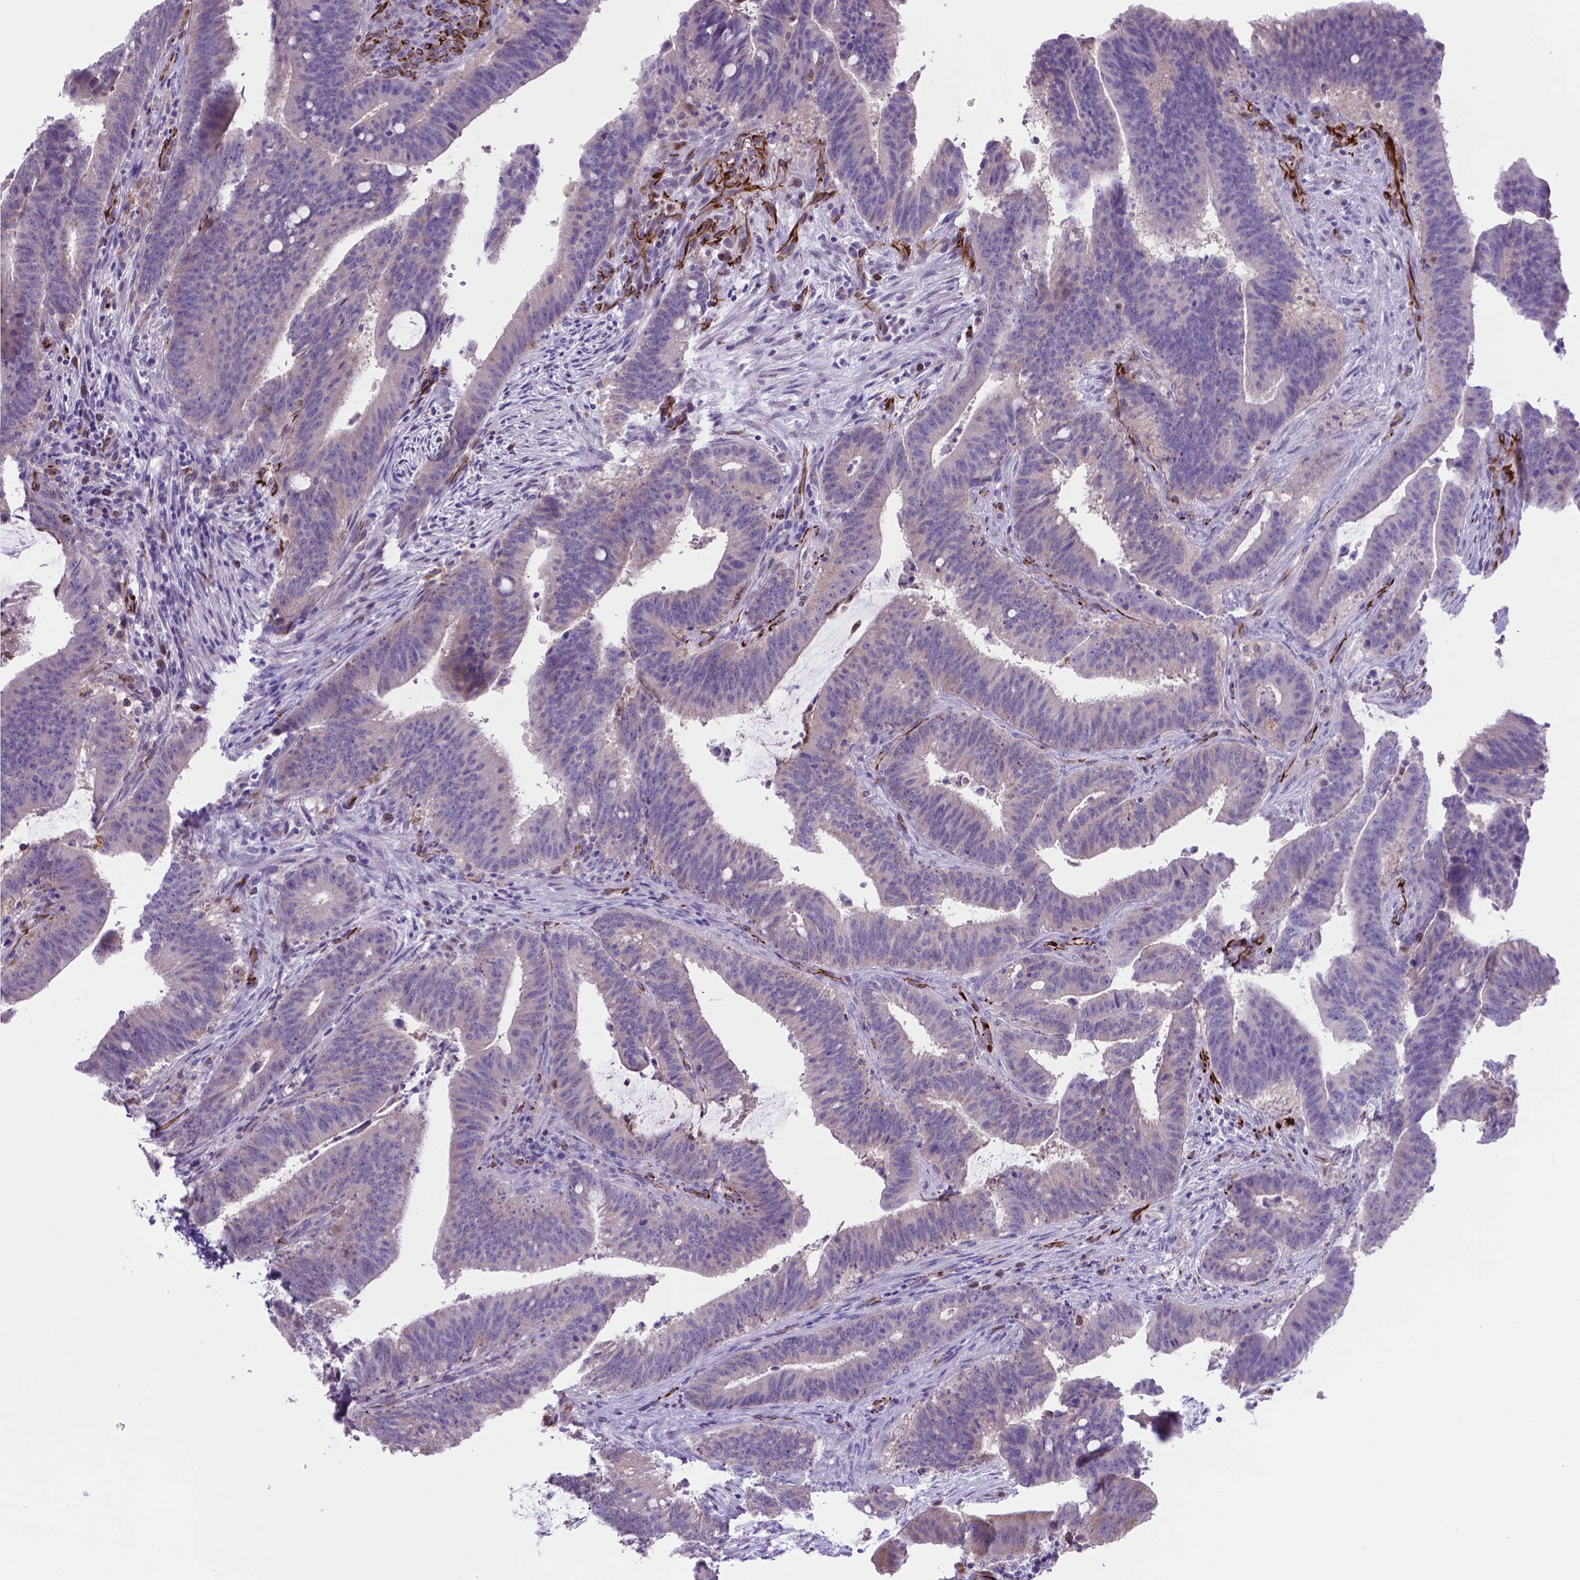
{"staining": {"intensity": "negative", "quantity": "none", "location": "none"}, "tissue": "colorectal cancer", "cell_type": "Tumor cells", "image_type": "cancer", "snomed": [{"axis": "morphology", "description": "Adenocarcinoma, NOS"}, {"axis": "topography", "description": "Colon"}], "caption": "Immunohistochemical staining of colorectal cancer demonstrates no significant expression in tumor cells.", "gene": "LZTR1", "patient": {"sex": "female", "age": 43}}